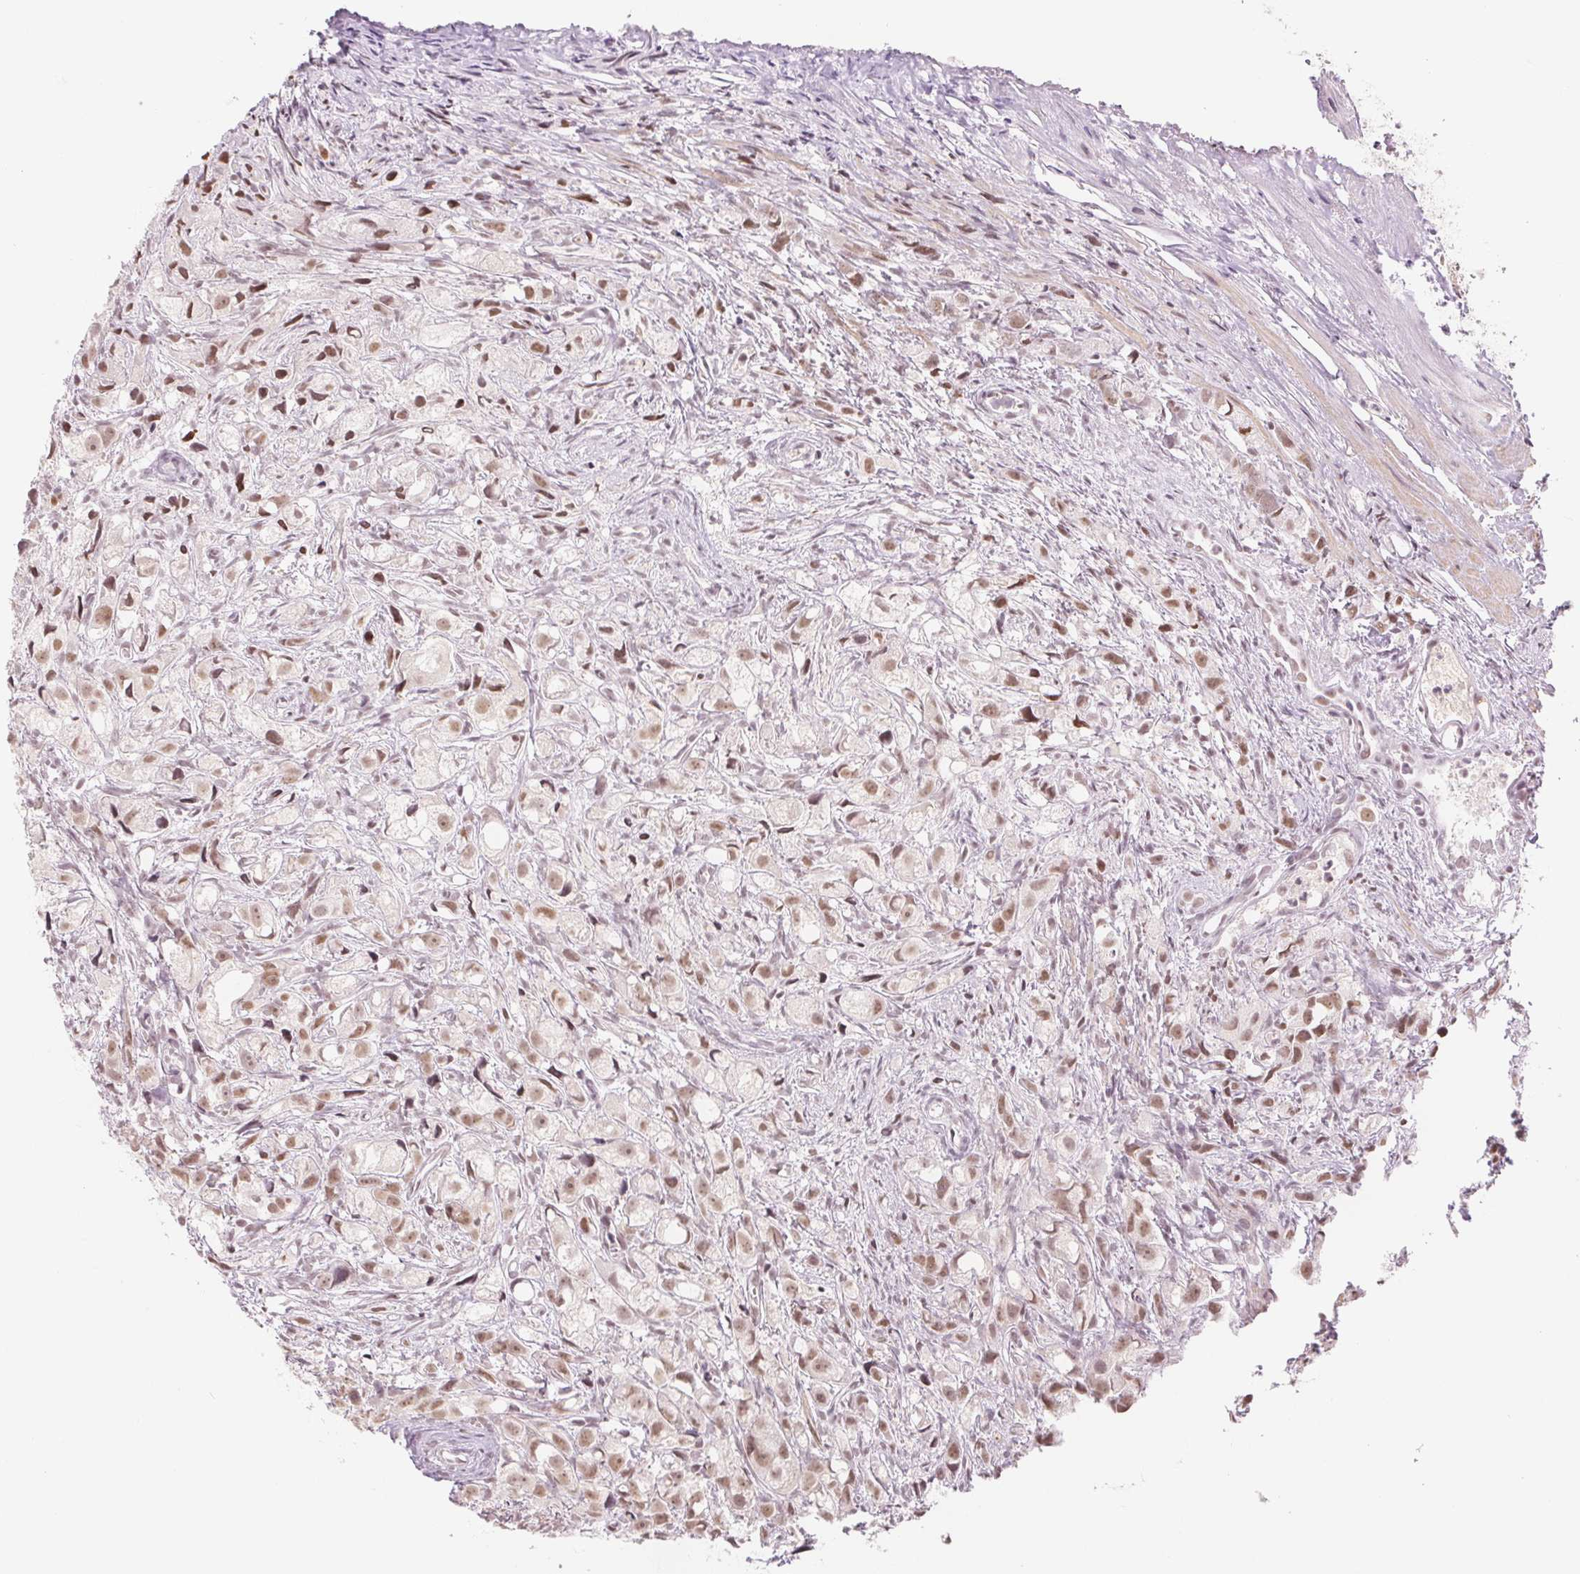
{"staining": {"intensity": "moderate", "quantity": ">75%", "location": "nuclear"}, "tissue": "prostate cancer", "cell_type": "Tumor cells", "image_type": "cancer", "snomed": [{"axis": "morphology", "description": "Adenocarcinoma, High grade"}, {"axis": "topography", "description": "Prostate"}], "caption": "There is medium levels of moderate nuclear positivity in tumor cells of prostate cancer, as demonstrated by immunohistochemical staining (brown color).", "gene": "DEK", "patient": {"sex": "male", "age": 75}}